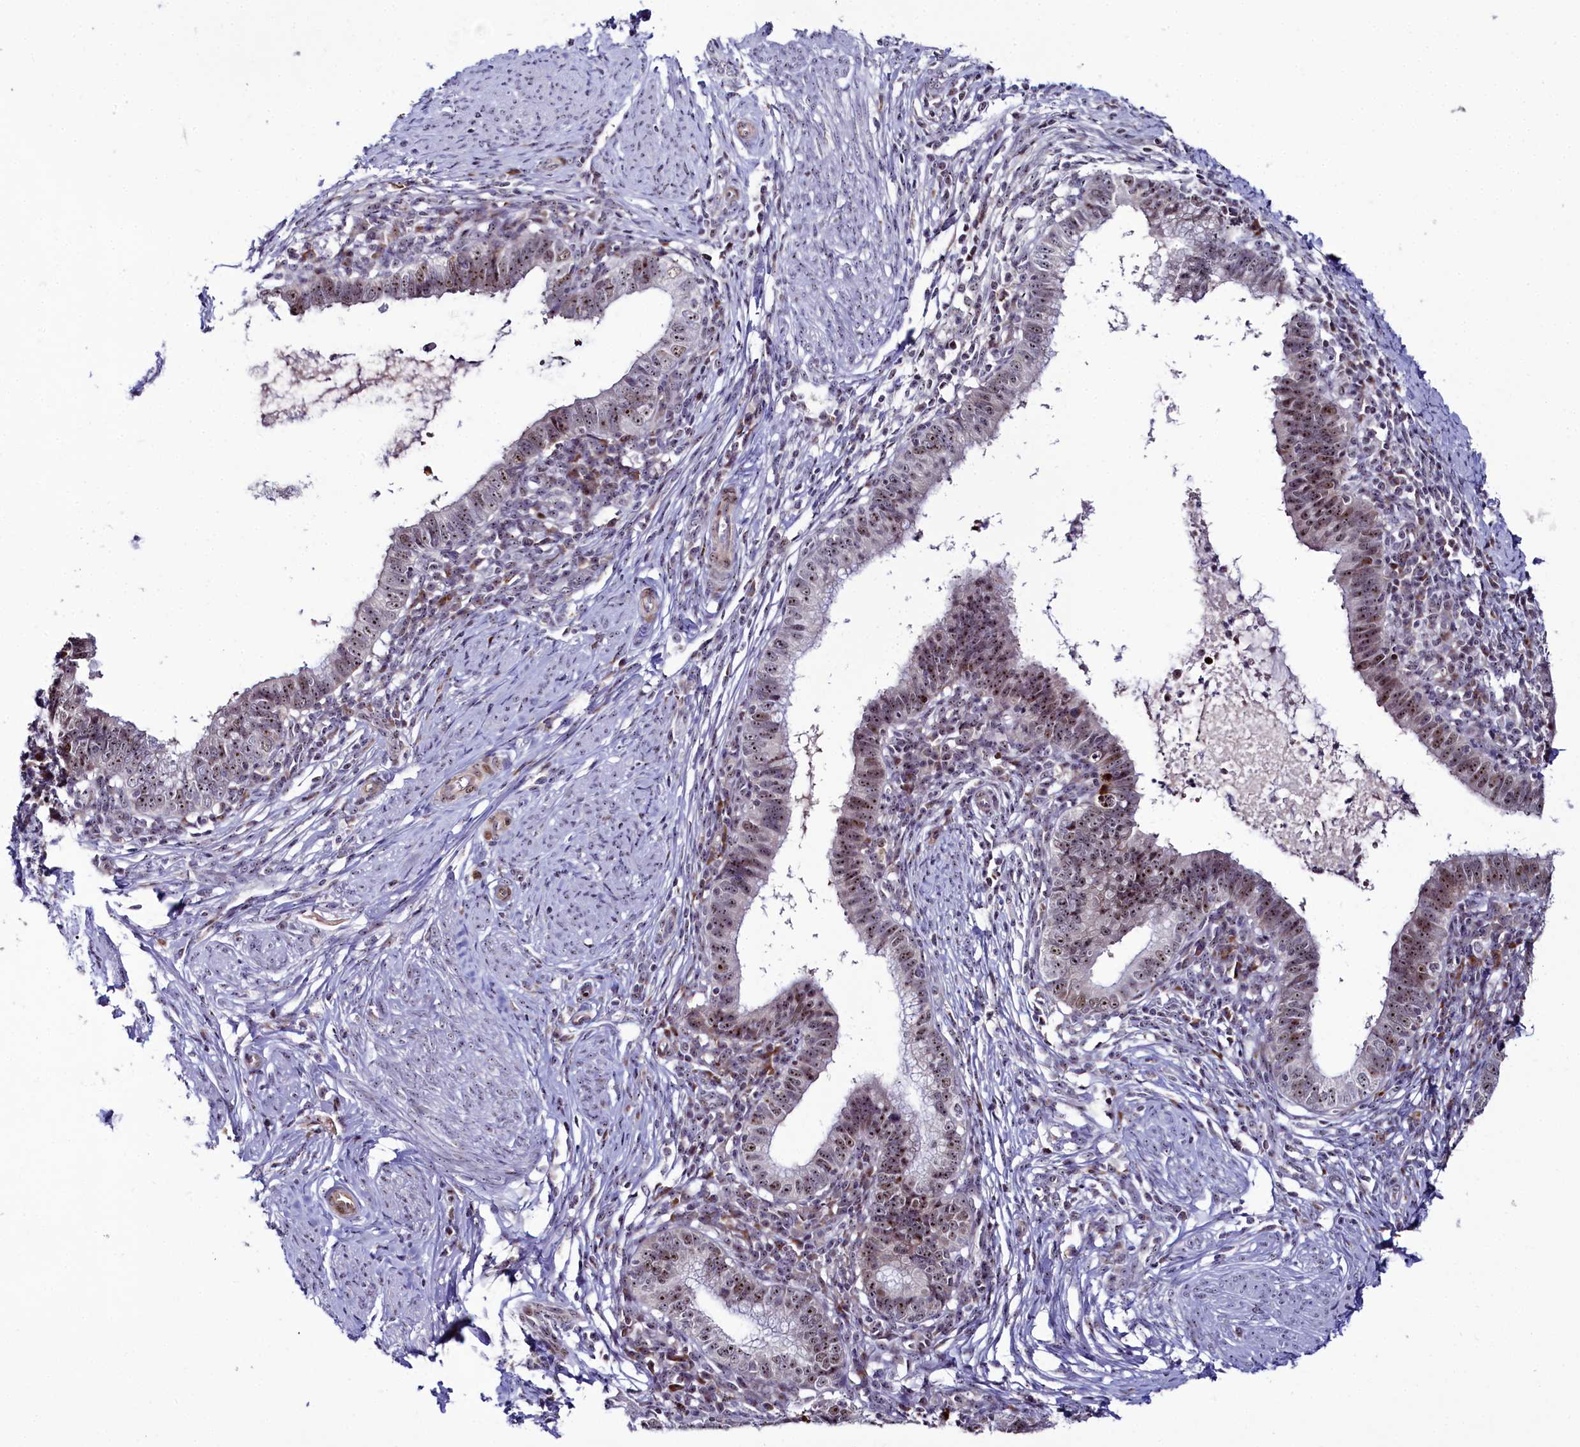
{"staining": {"intensity": "moderate", "quantity": ">75%", "location": "cytoplasmic/membranous,nuclear"}, "tissue": "cervical cancer", "cell_type": "Tumor cells", "image_type": "cancer", "snomed": [{"axis": "morphology", "description": "Adenocarcinoma, NOS"}, {"axis": "topography", "description": "Cervix"}], "caption": "Immunohistochemistry image of human adenocarcinoma (cervical) stained for a protein (brown), which demonstrates medium levels of moderate cytoplasmic/membranous and nuclear expression in approximately >75% of tumor cells.", "gene": "TCOF1", "patient": {"sex": "female", "age": 36}}